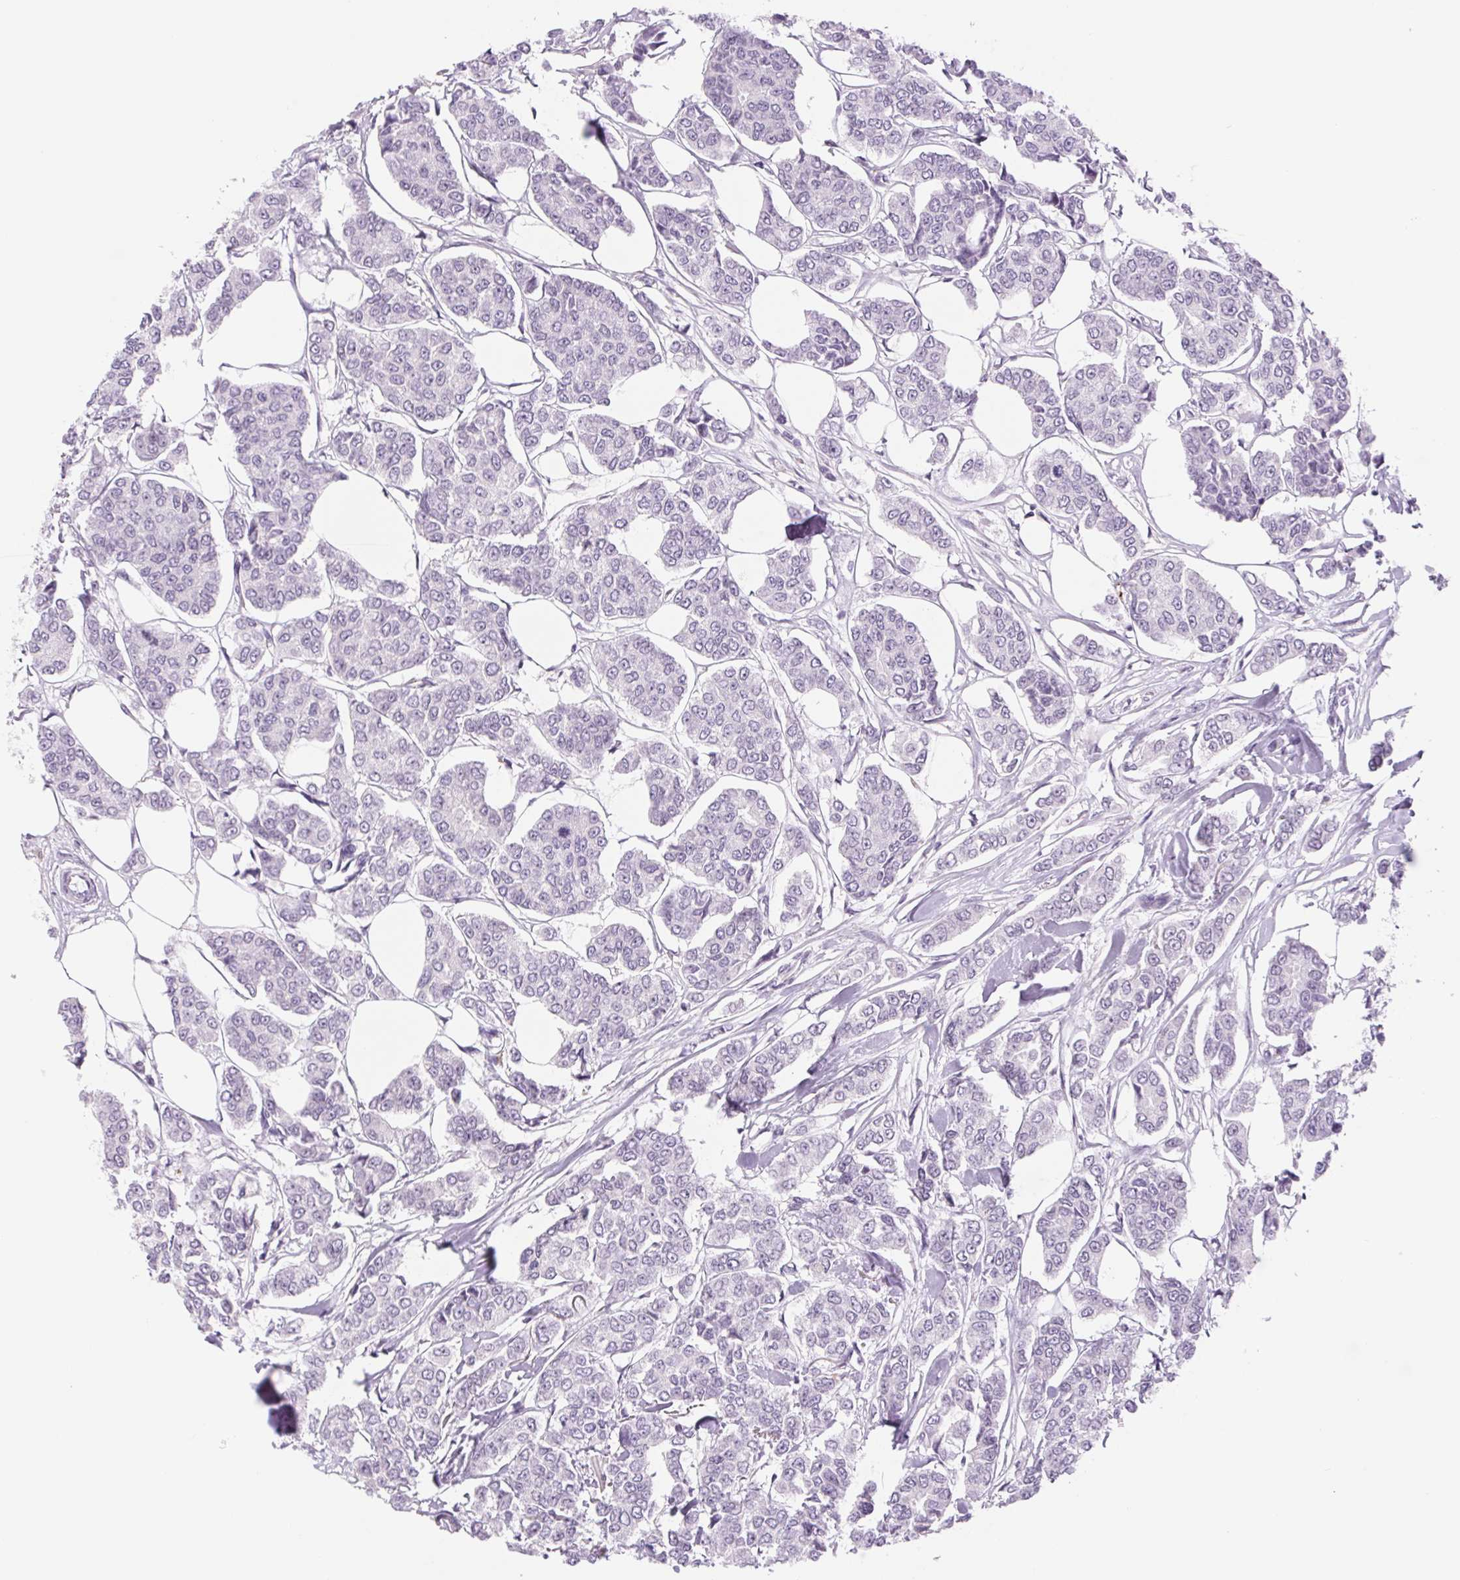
{"staining": {"intensity": "negative", "quantity": "none", "location": "none"}, "tissue": "breast cancer", "cell_type": "Tumor cells", "image_type": "cancer", "snomed": [{"axis": "morphology", "description": "Duct carcinoma"}, {"axis": "topography", "description": "Breast"}], "caption": "Tumor cells are negative for protein expression in human breast infiltrating ductal carcinoma.", "gene": "KRT1", "patient": {"sex": "female", "age": 94}}